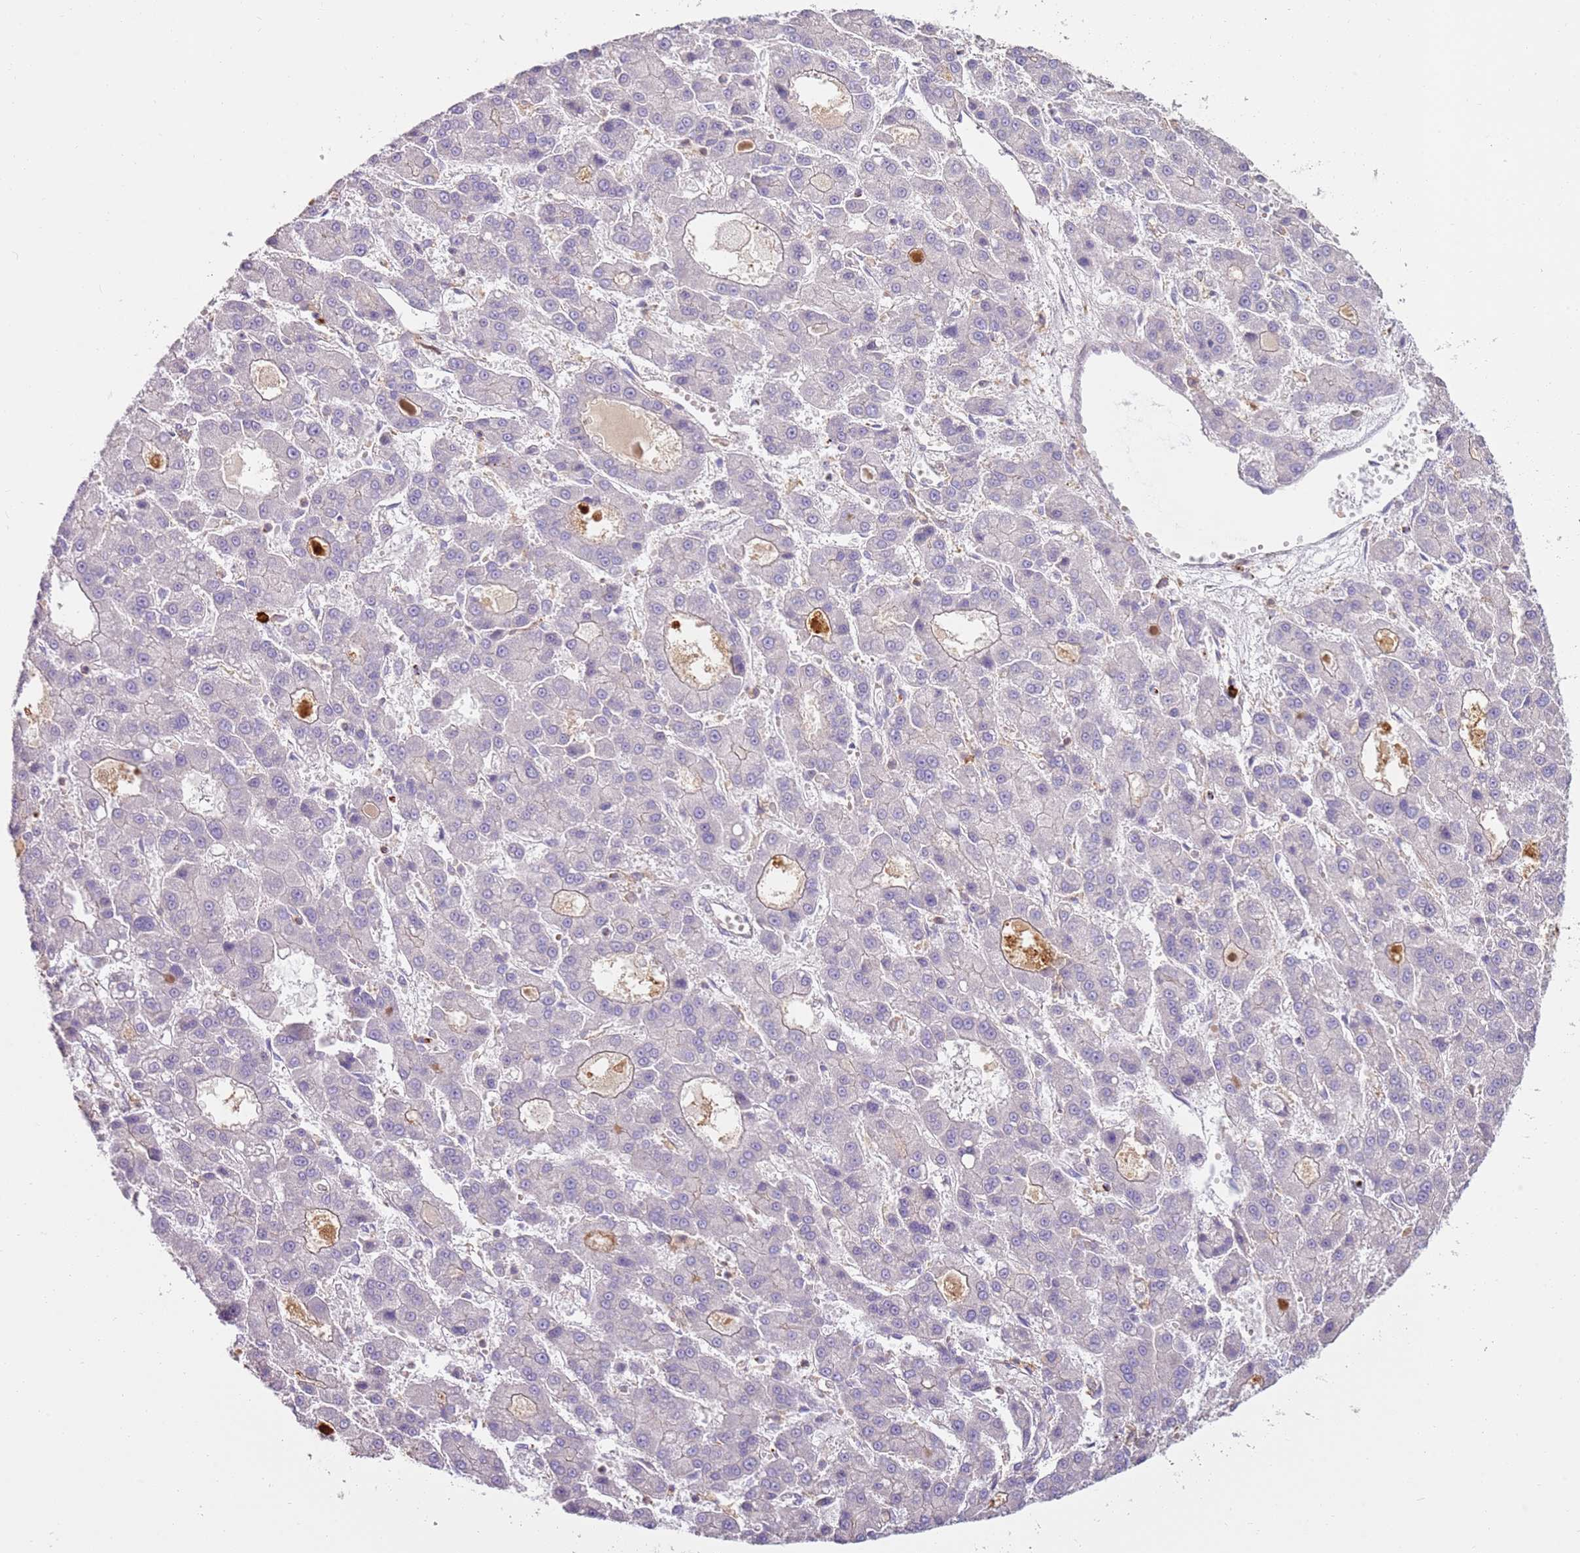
{"staining": {"intensity": "weak", "quantity": "<25%", "location": "cytoplasmic/membranous"}, "tissue": "liver cancer", "cell_type": "Tumor cells", "image_type": "cancer", "snomed": [{"axis": "morphology", "description": "Carcinoma, Hepatocellular, NOS"}, {"axis": "topography", "description": "Liver"}], "caption": "Immunohistochemistry photomicrograph of human liver cancer (hepatocellular carcinoma) stained for a protein (brown), which displays no expression in tumor cells.", "gene": "FPR1", "patient": {"sex": "male", "age": 70}}